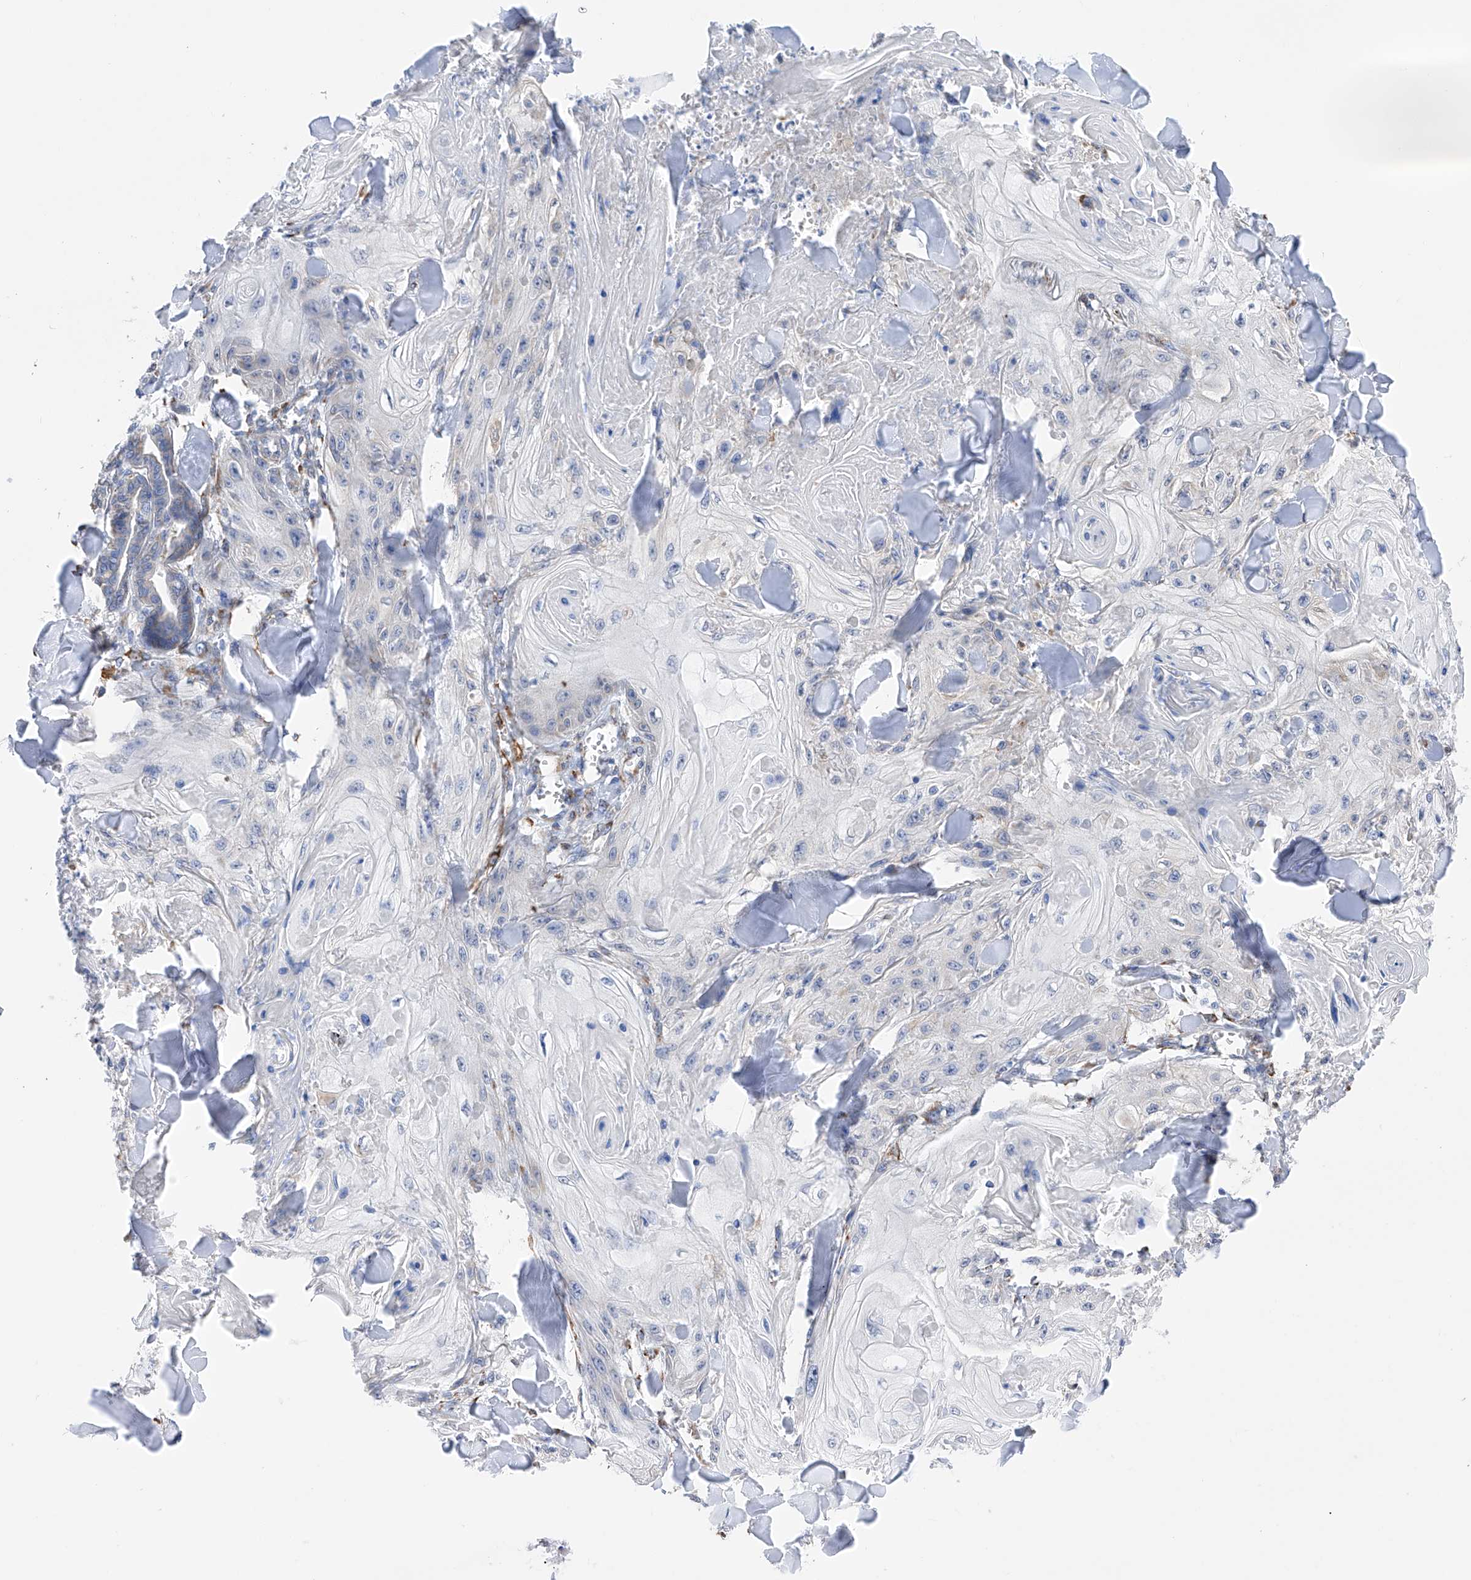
{"staining": {"intensity": "negative", "quantity": "none", "location": "none"}, "tissue": "skin cancer", "cell_type": "Tumor cells", "image_type": "cancer", "snomed": [{"axis": "morphology", "description": "Squamous cell carcinoma, NOS"}, {"axis": "topography", "description": "Skin"}], "caption": "Immunohistochemical staining of human squamous cell carcinoma (skin) demonstrates no significant positivity in tumor cells.", "gene": "PDIA5", "patient": {"sex": "male", "age": 74}}